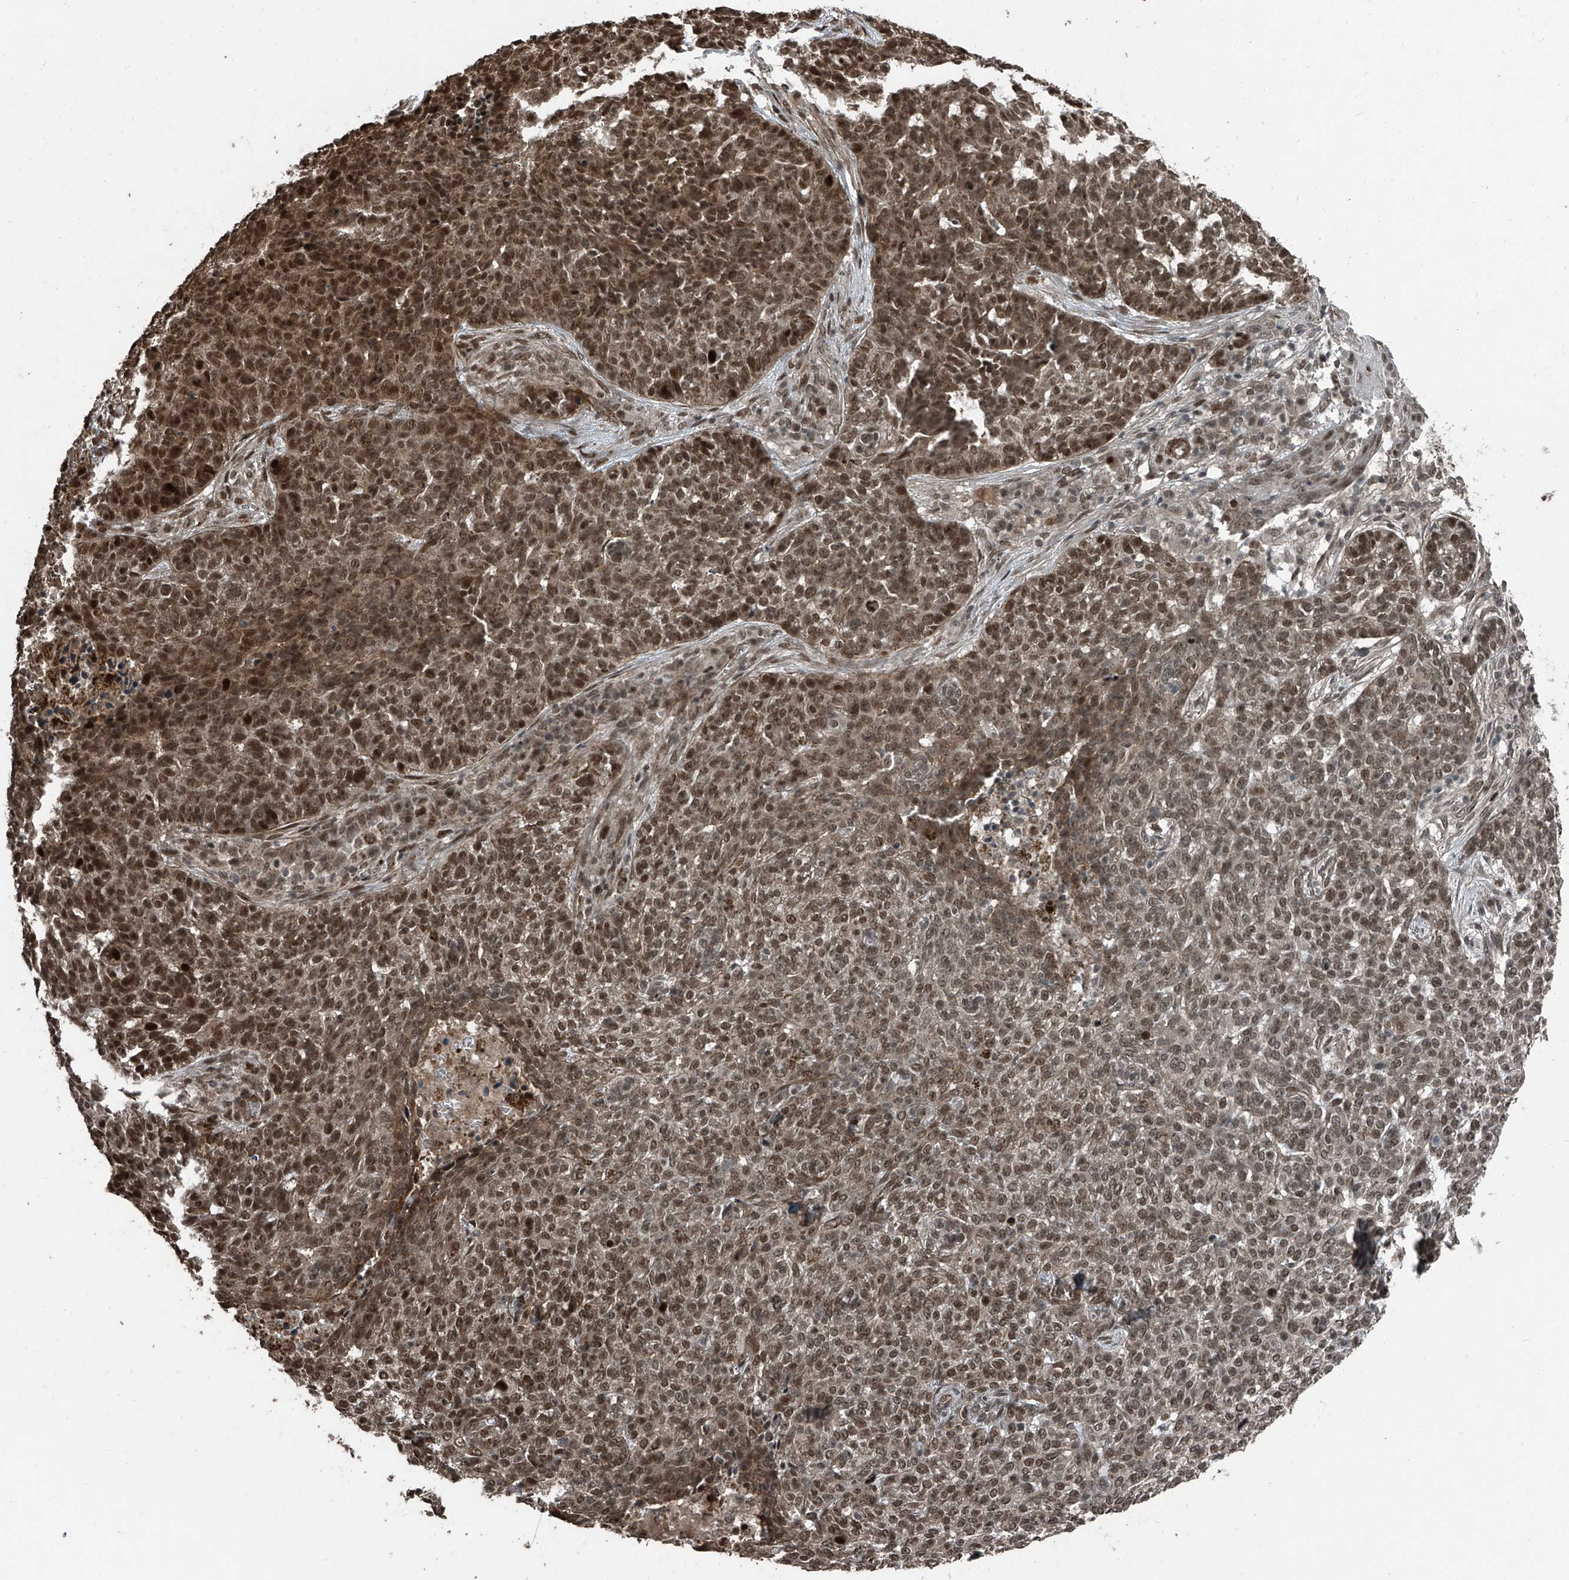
{"staining": {"intensity": "moderate", "quantity": ">75%", "location": "cytoplasmic/membranous,nuclear"}, "tissue": "skin cancer", "cell_type": "Tumor cells", "image_type": "cancer", "snomed": [{"axis": "morphology", "description": "Basal cell carcinoma"}, {"axis": "topography", "description": "Skin"}], "caption": "An immunohistochemistry image of neoplastic tissue is shown. Protein staining in brown labels moderate cytoplasmic/membranous and nuclear positivity in skin cancer (basal cell carcinoma) within tumor cells.", "gene": "ZNF570", "patient": {"sex": "male", "age": 85}}